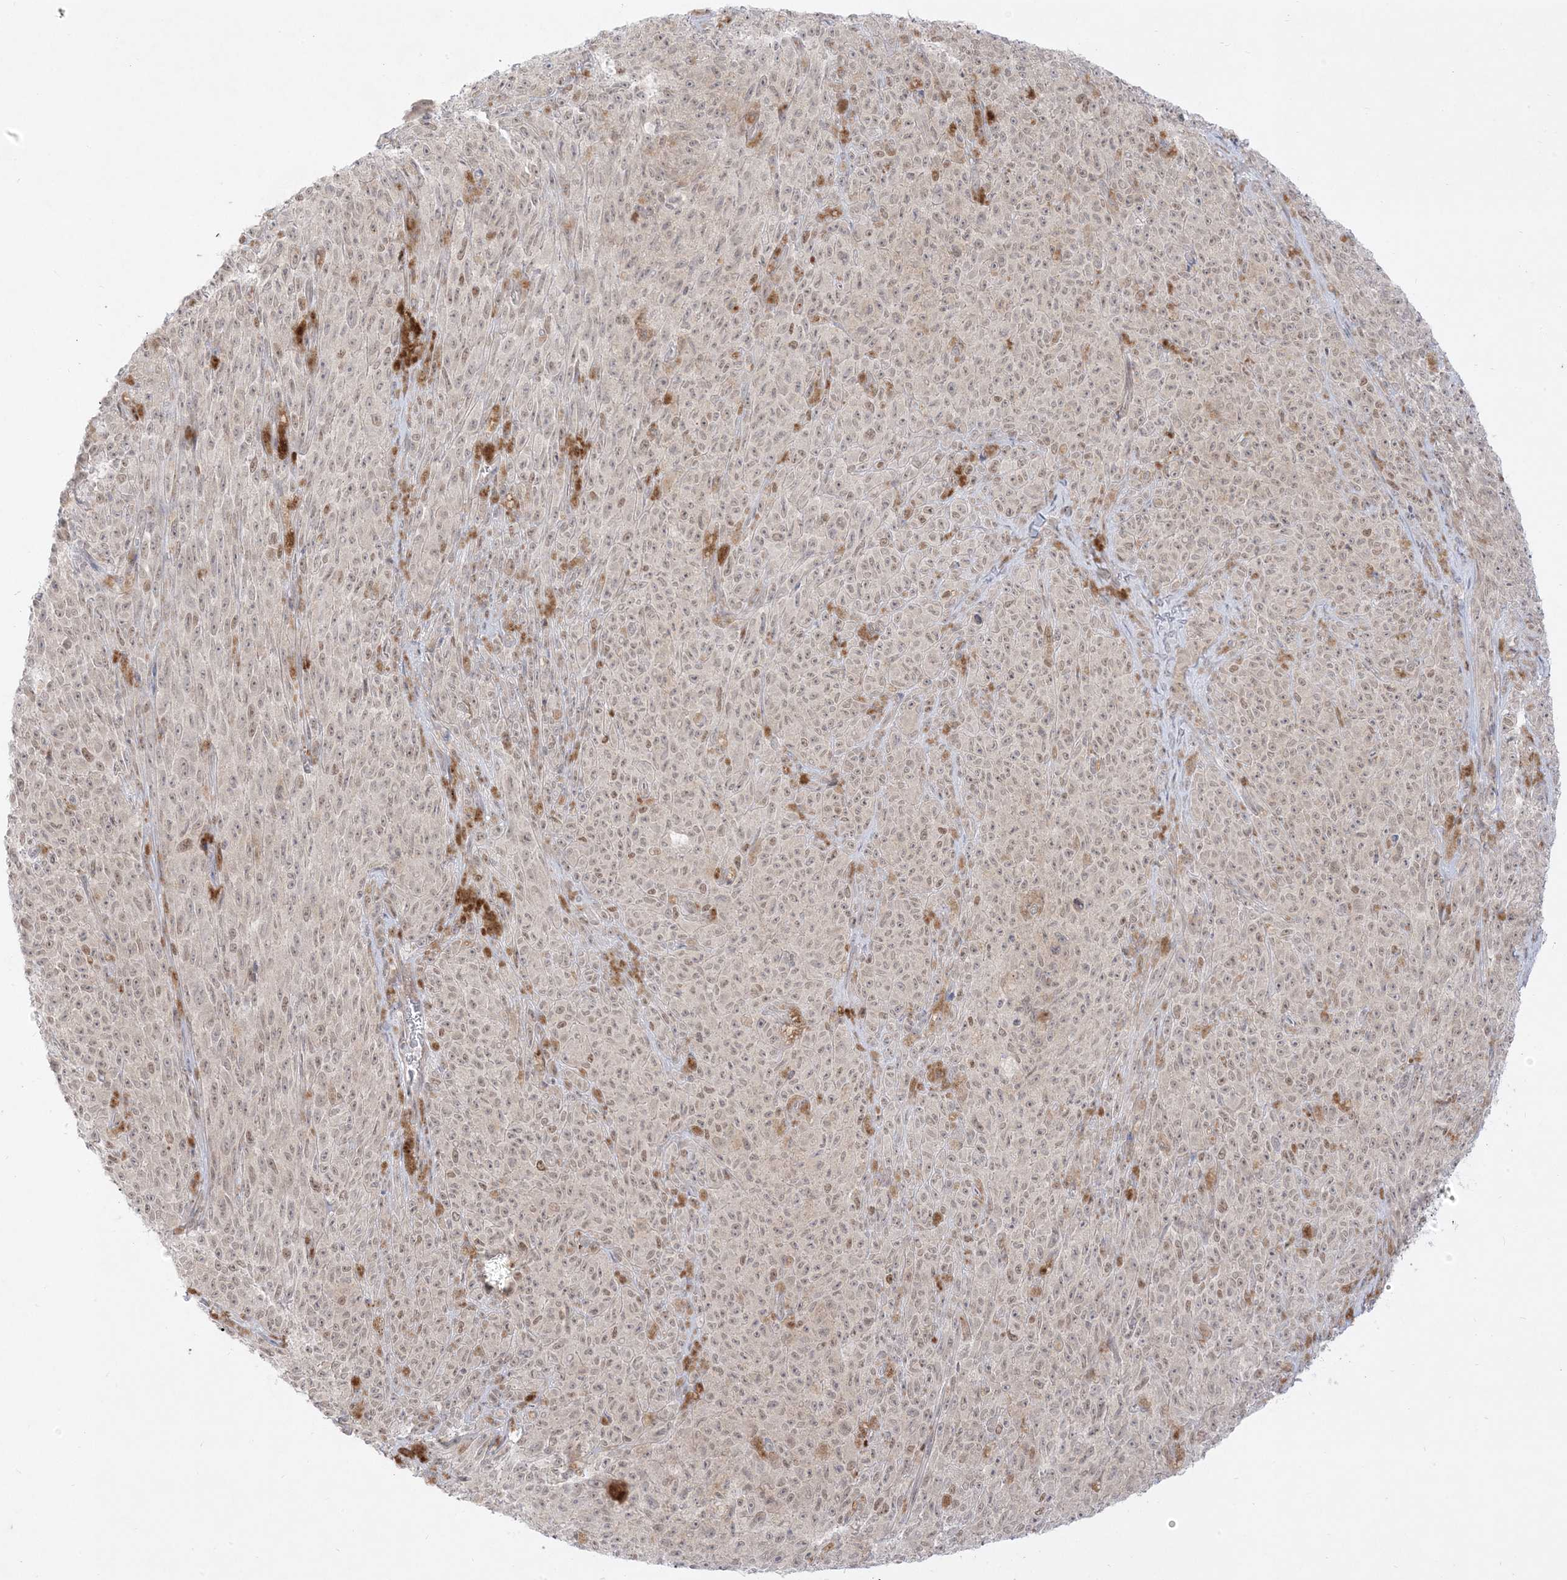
{"staining": {"intensity": "weak", "quantity": ">75%", "location": "nuclear"}, "tissue": "melanoma", "cell_type": "Tumor cells", "image_type": "cancer", "snomed": [{"axis": "morphology", "description": "Malignant melanoma, NOS"}, {"axis": "topography", "description": "Skin"}], "caption": "About >75% of tumor cells in human melanoma display weak nuclear protein positivity as visualized by brown immunohistochemical staining.", "gene": "PTK6", "patient": {"sex": "female", "age": 82}}